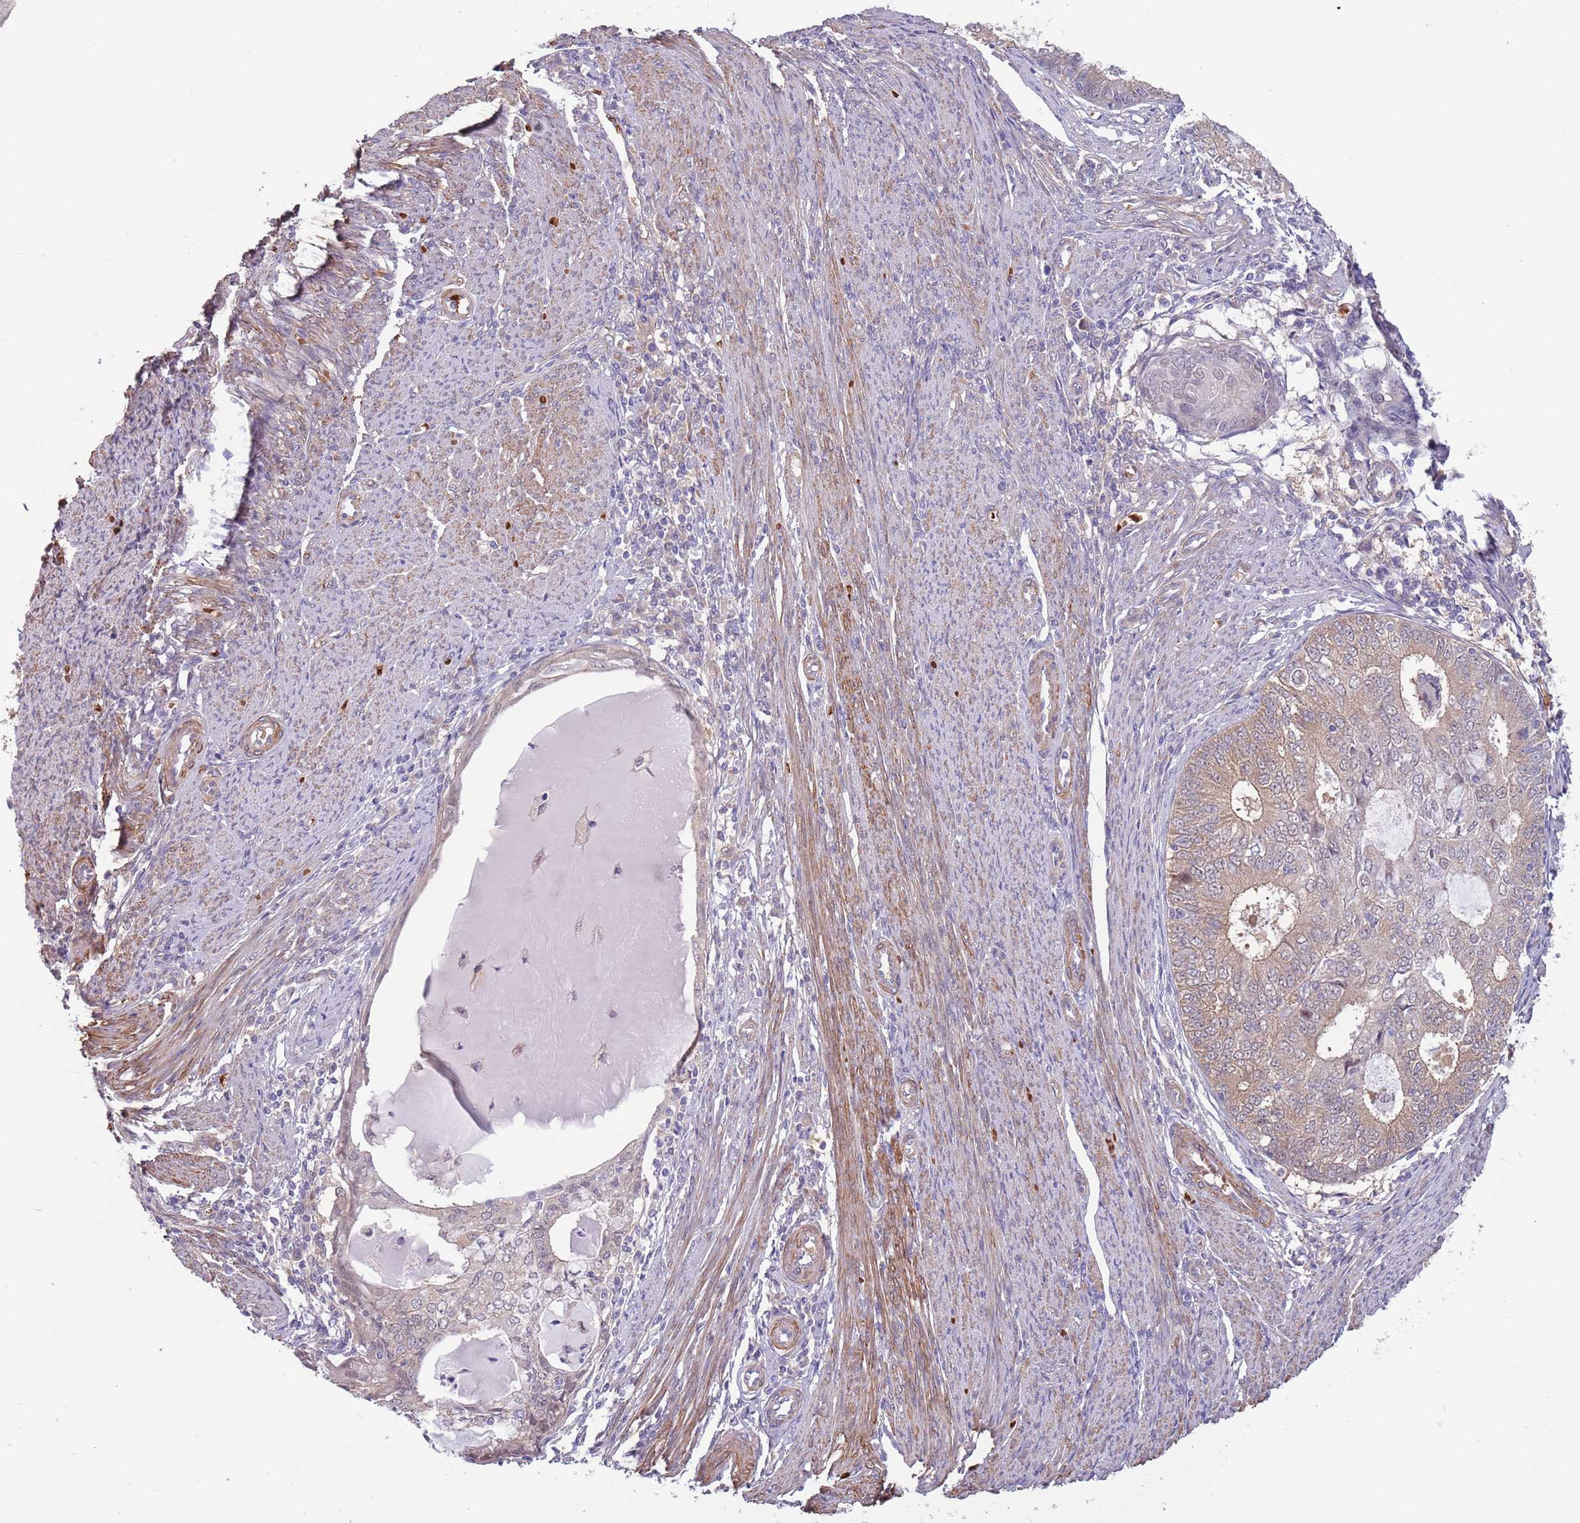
{"staining": {"intensity": "weak", "quantity": "<25%", "location": "cytoplasmic/membranous"}, "tissue": "endometrial cancer", "cell_type": "Tumor cells", "image_type": "cancer", "snomed": [{"axis": "morphology", "description": "Adenocarcinoma, NOS"}, {"axis": "topography", "description": "Endometrium"}], "caption": "IHC of endometrial cancer (adenocarcinoma) displays no positivity in tumor cells.", "gene": "CLNS1A", "patient": {"sex": "female", "age": 57}}